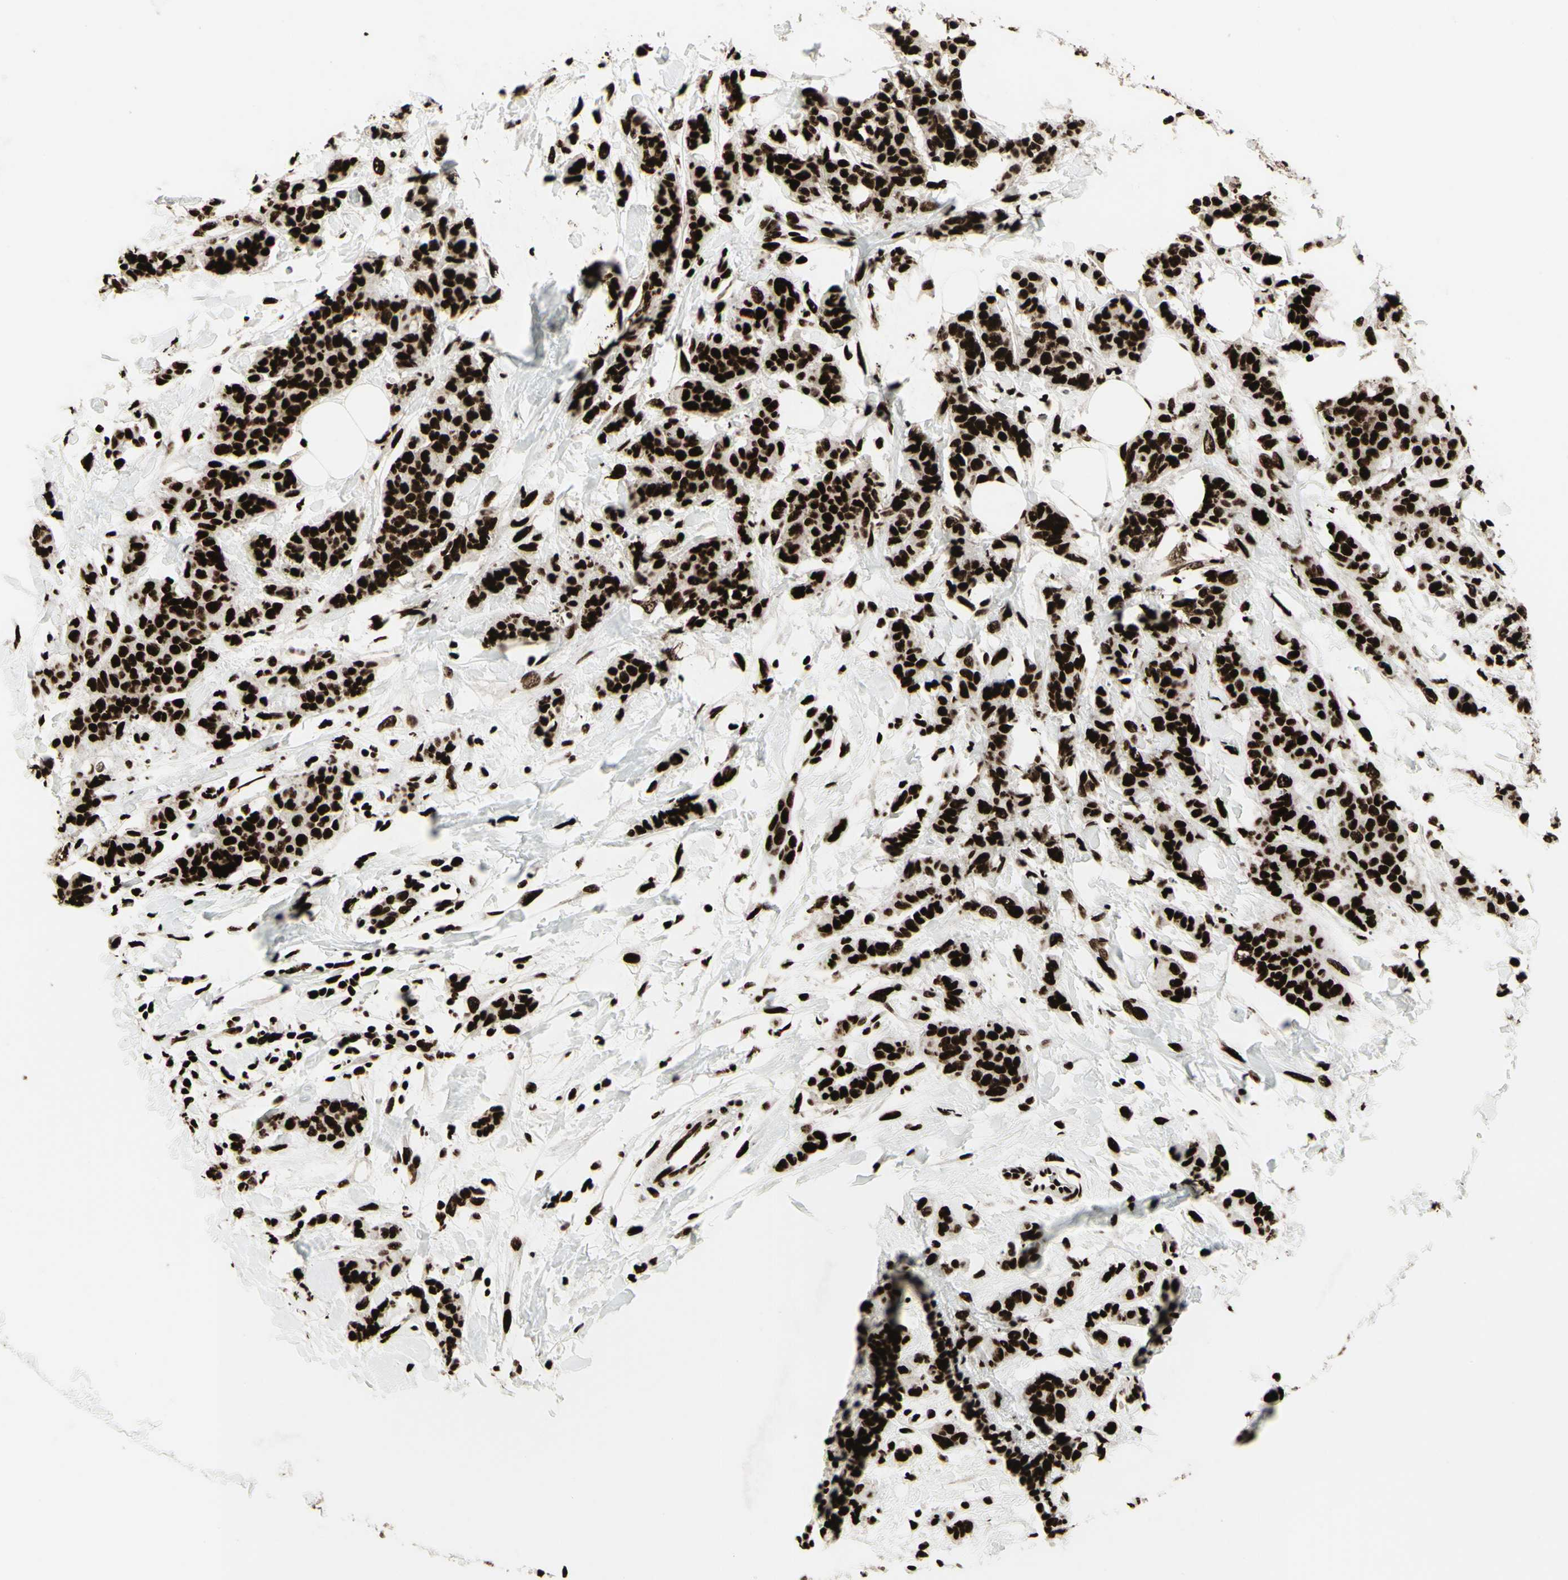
{"staining": {"intensity": "strong", "quantity": ">75%", "location": "nuclear"}, "tissue": "breast cancer", "cell_type": "Tumor cells", "image_type": "cancer", "snomed": [{"axis": "morphology", "description": "Normal tissue, NOS"}, {"axis": "morphology", "description": "Duct carcinoma"}, {"axis": "topography", "description": "Breast"}], "caption": "This is a micrograph of IHC staining of intraductal carcinoma (breast), which shows strong positivity in the nuclear of tumor cells.", "gene": "U2AF2", "patient": {"sex": "female", "age": 40}}